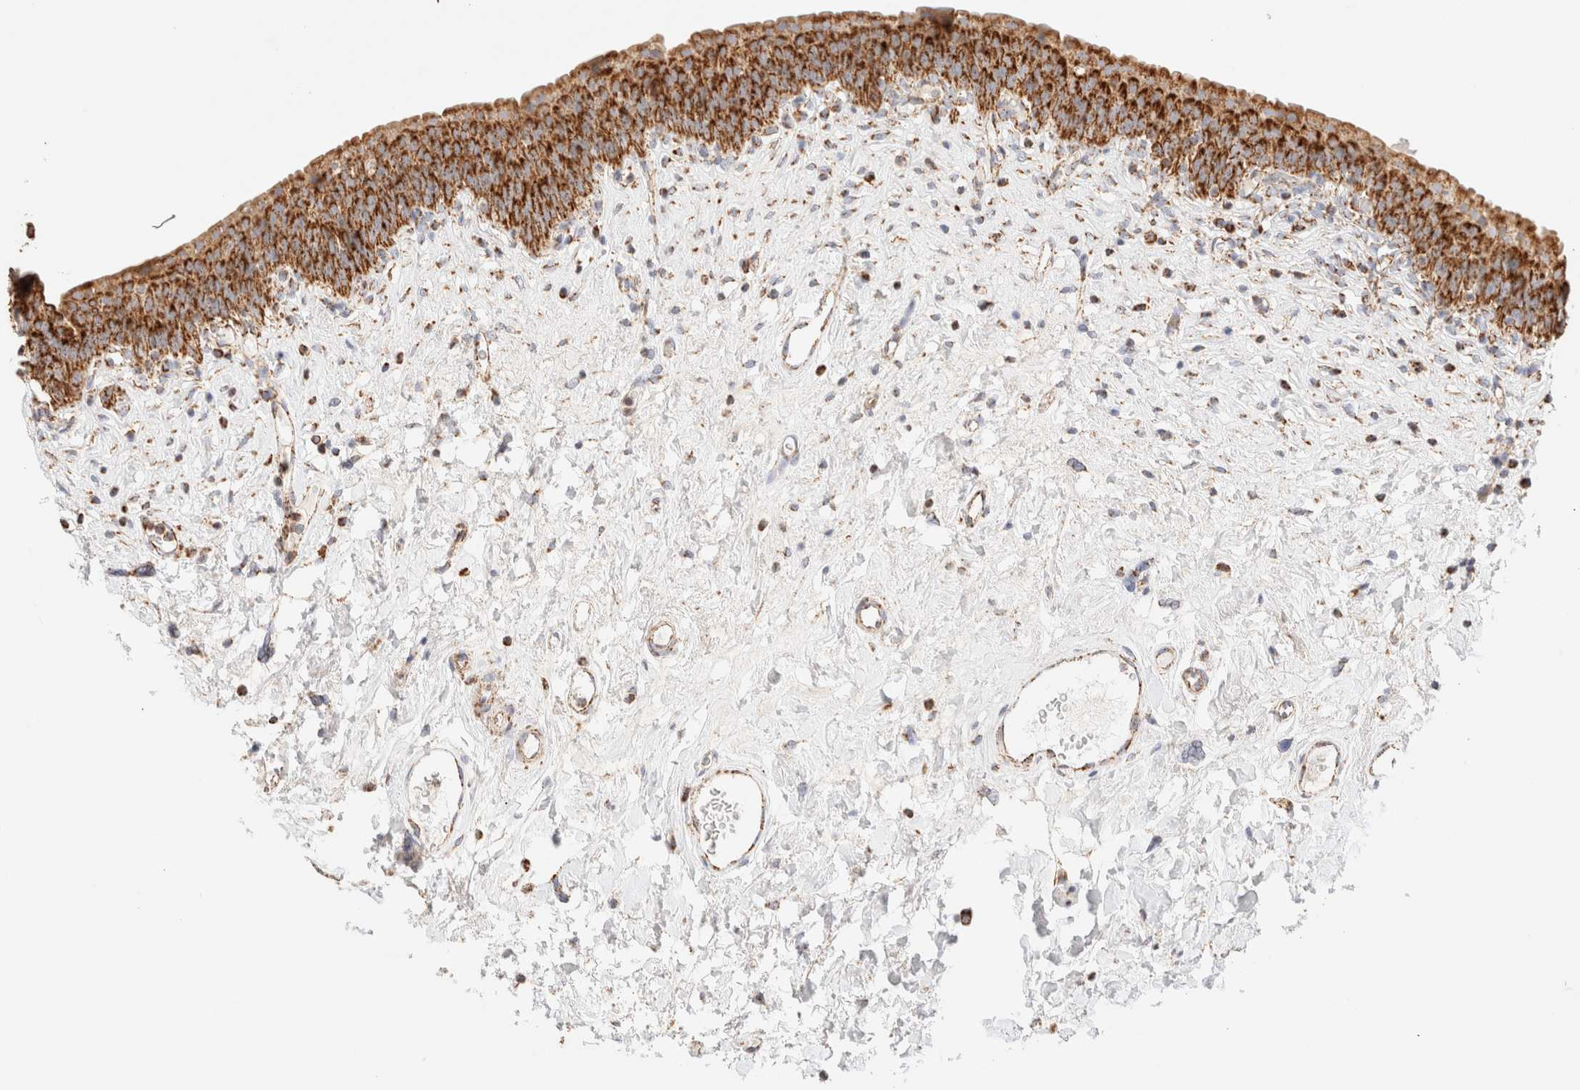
{"staining": {"intensity": "strong", "quantity": ">75%", "location": "cytoplasmic/membranous"}, "tissue": "urinary bladder", "cell_type": "Urothelial cells", "image_type": "normal", "snomed": [{"axis": "morphology", "description": "Normal tissue, NOS"}, {"axis": "topography", "description": "Urinary bladder"}], "caption": "Urothelial cells demonstrate high levels of strong cytoplasmic/membranous staining in approximately >75% of cells in unremarkable urinary bladder. (Stains: DAB in brown, nuclei in blue, Microscopy: brightfield microscopy at high magnification).", "gene": "PHB2", "patient": {"sex": "male", "age": 83}}